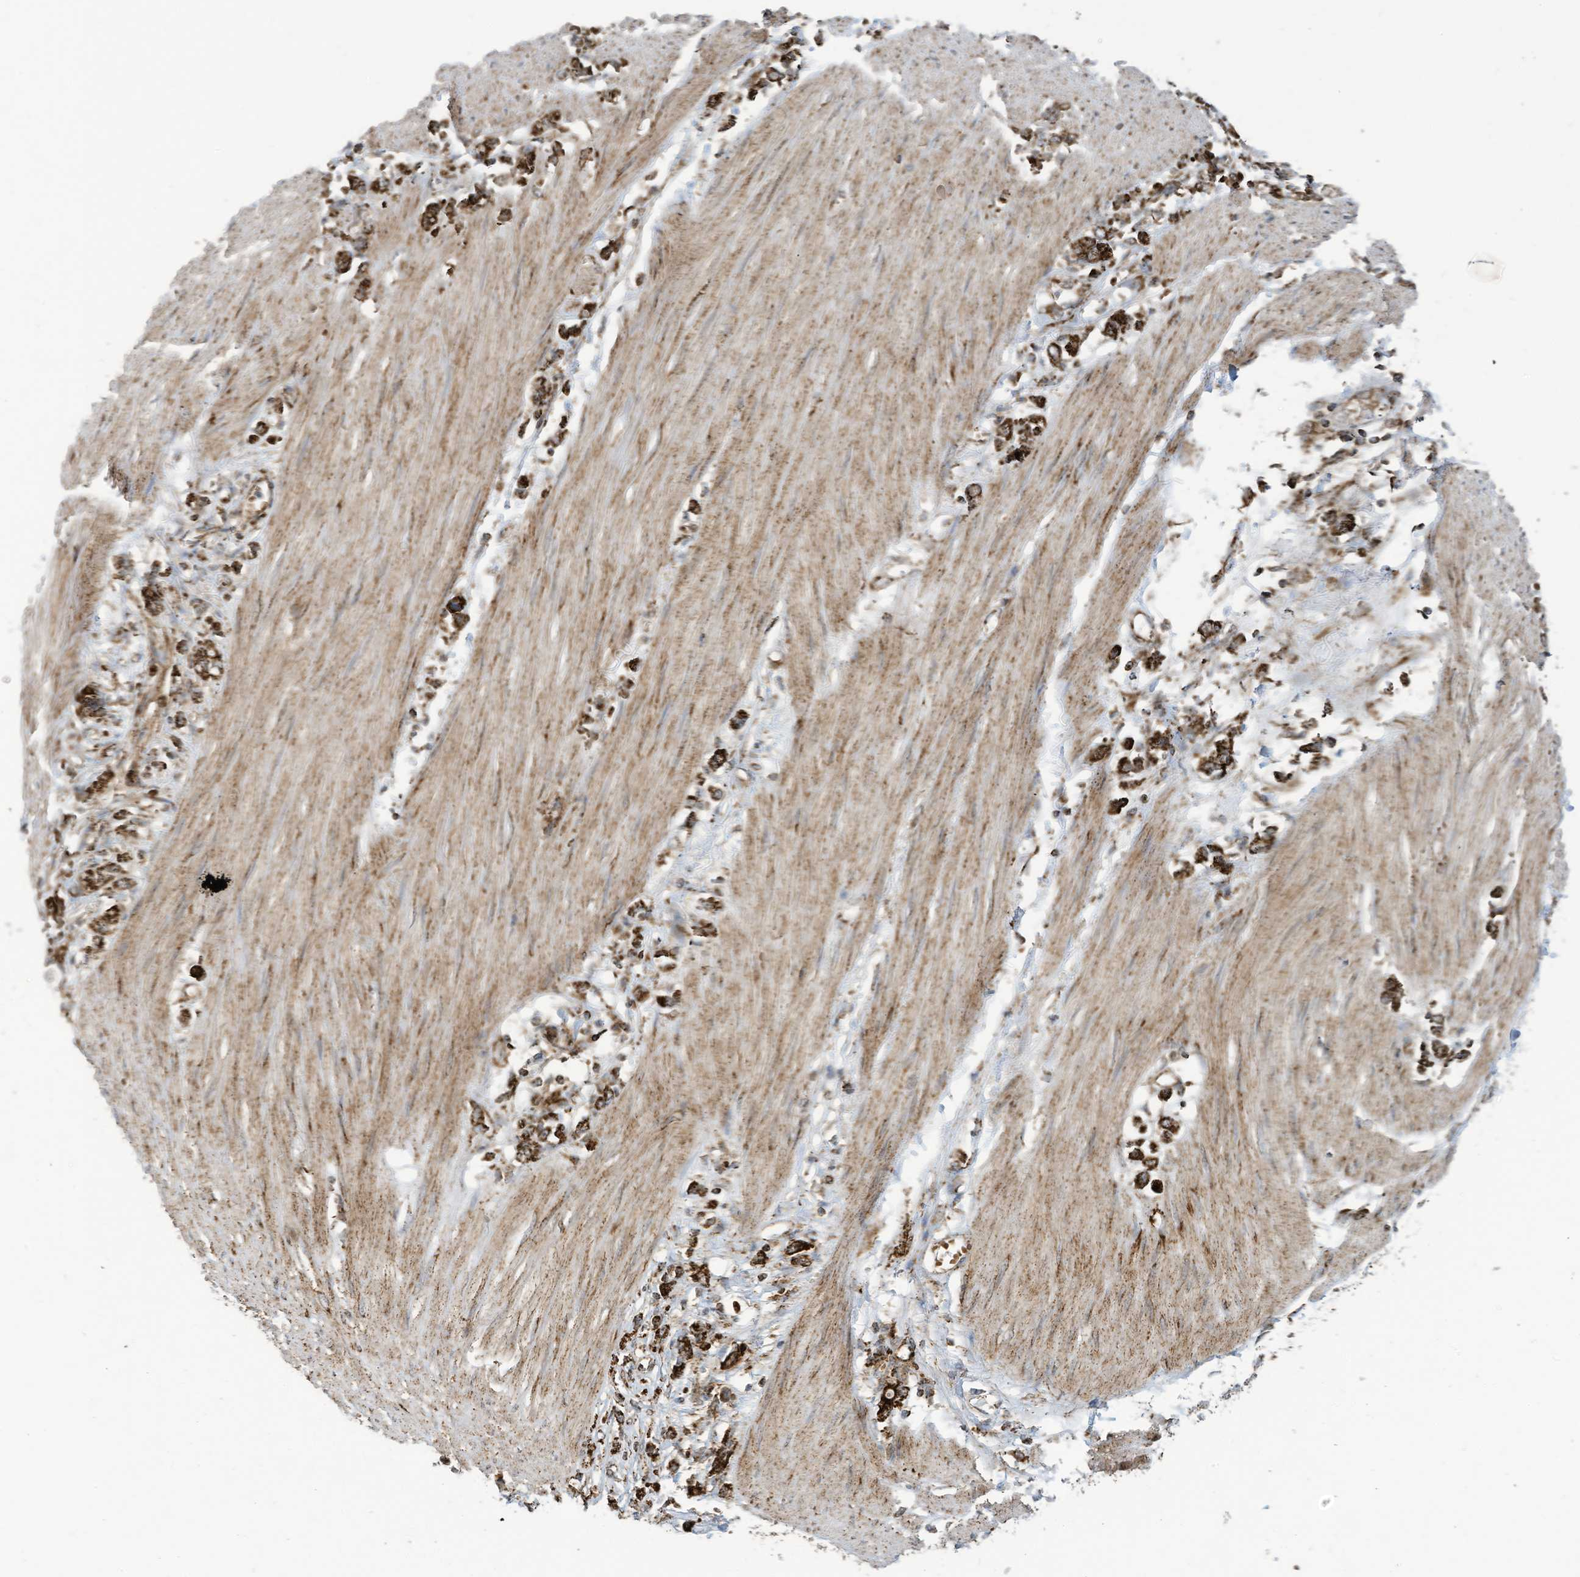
{"staining": {"intensity": "strong", "quantity": ">75%", "location": "cytoplasmic/membranous"}, "tissue": "stomach cancer", "cell_type": "Tumor cells", "image_type": "cancer", "snomed": [{"axis": "morphology", "description": "Adenocarcinoma, NOS"}, {"axis": "topography", "description": "Stomach"}], "caption": "Immunohistochemical staining of adenocarcinoma (stomach) reveals high levels of strong cytoplasmic/membranous positivity in about >75% of tumor cells. (IHC, brightfield microscopy, high magnification).", "gene": "COX10", "patient": {"sex": "female", "age": 76}}